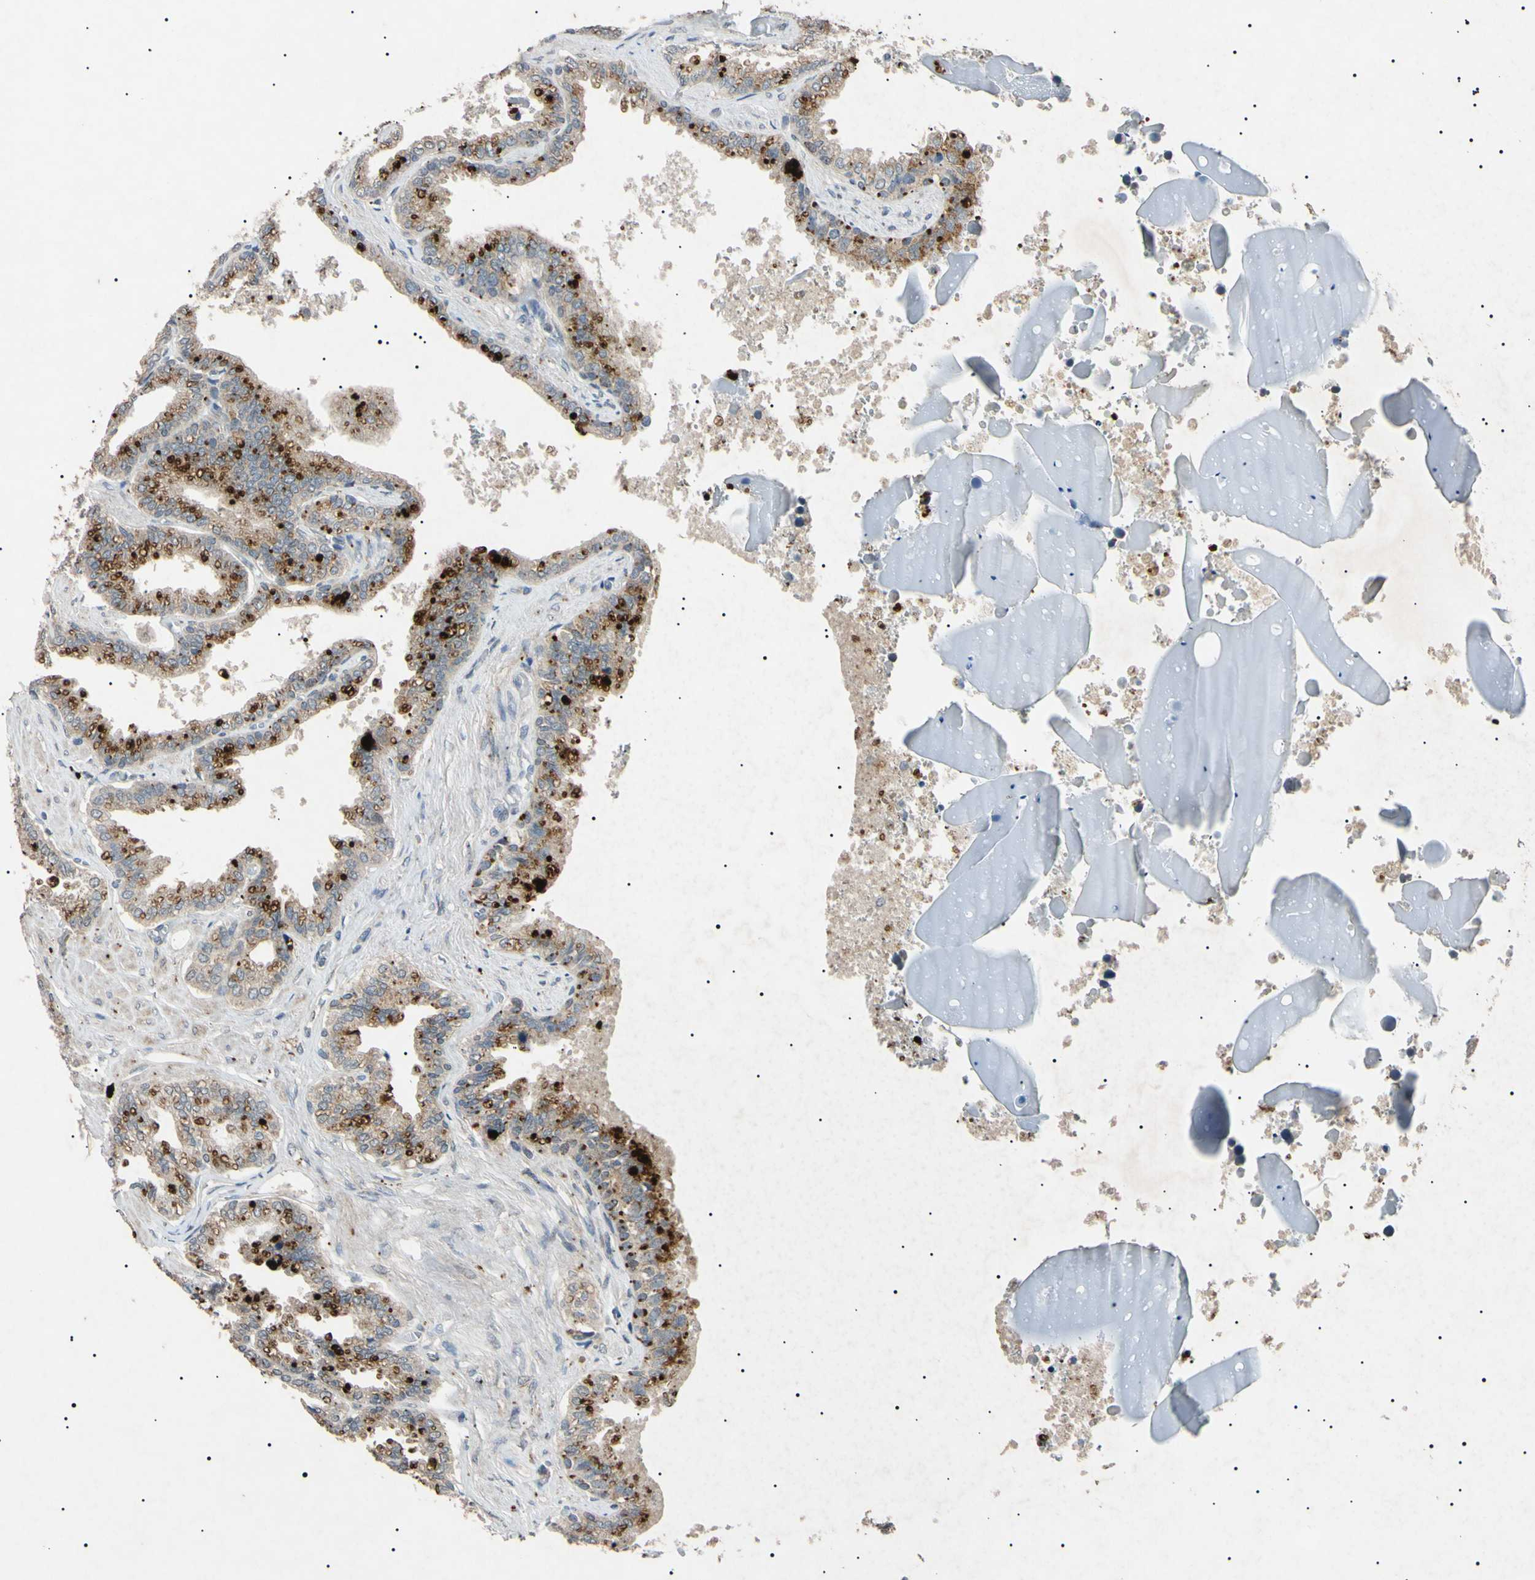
{"staining": {"intensity": "strong", "quantity": ">75%", "location": "cytoplasmic/membranous"}, "tissue": "seminal vesicle", "cell_type": "Glandular cells", "image_type": "normal", "snomed": [{"axis": "morphology", "description": "Normal tissue, NOS"}, {"axis": "topography", "description": "Seminal veicle"}], "caption": "The photomicrograph demonstrates immunohistochemical staining of unremarkable seminal vesicle. There is strong cytoplasmic/membranous positivity is seen in approximately >75% of glandular cells.", "gene": "TUBB4A", "patient": {"sex": "male", "age": 46}}